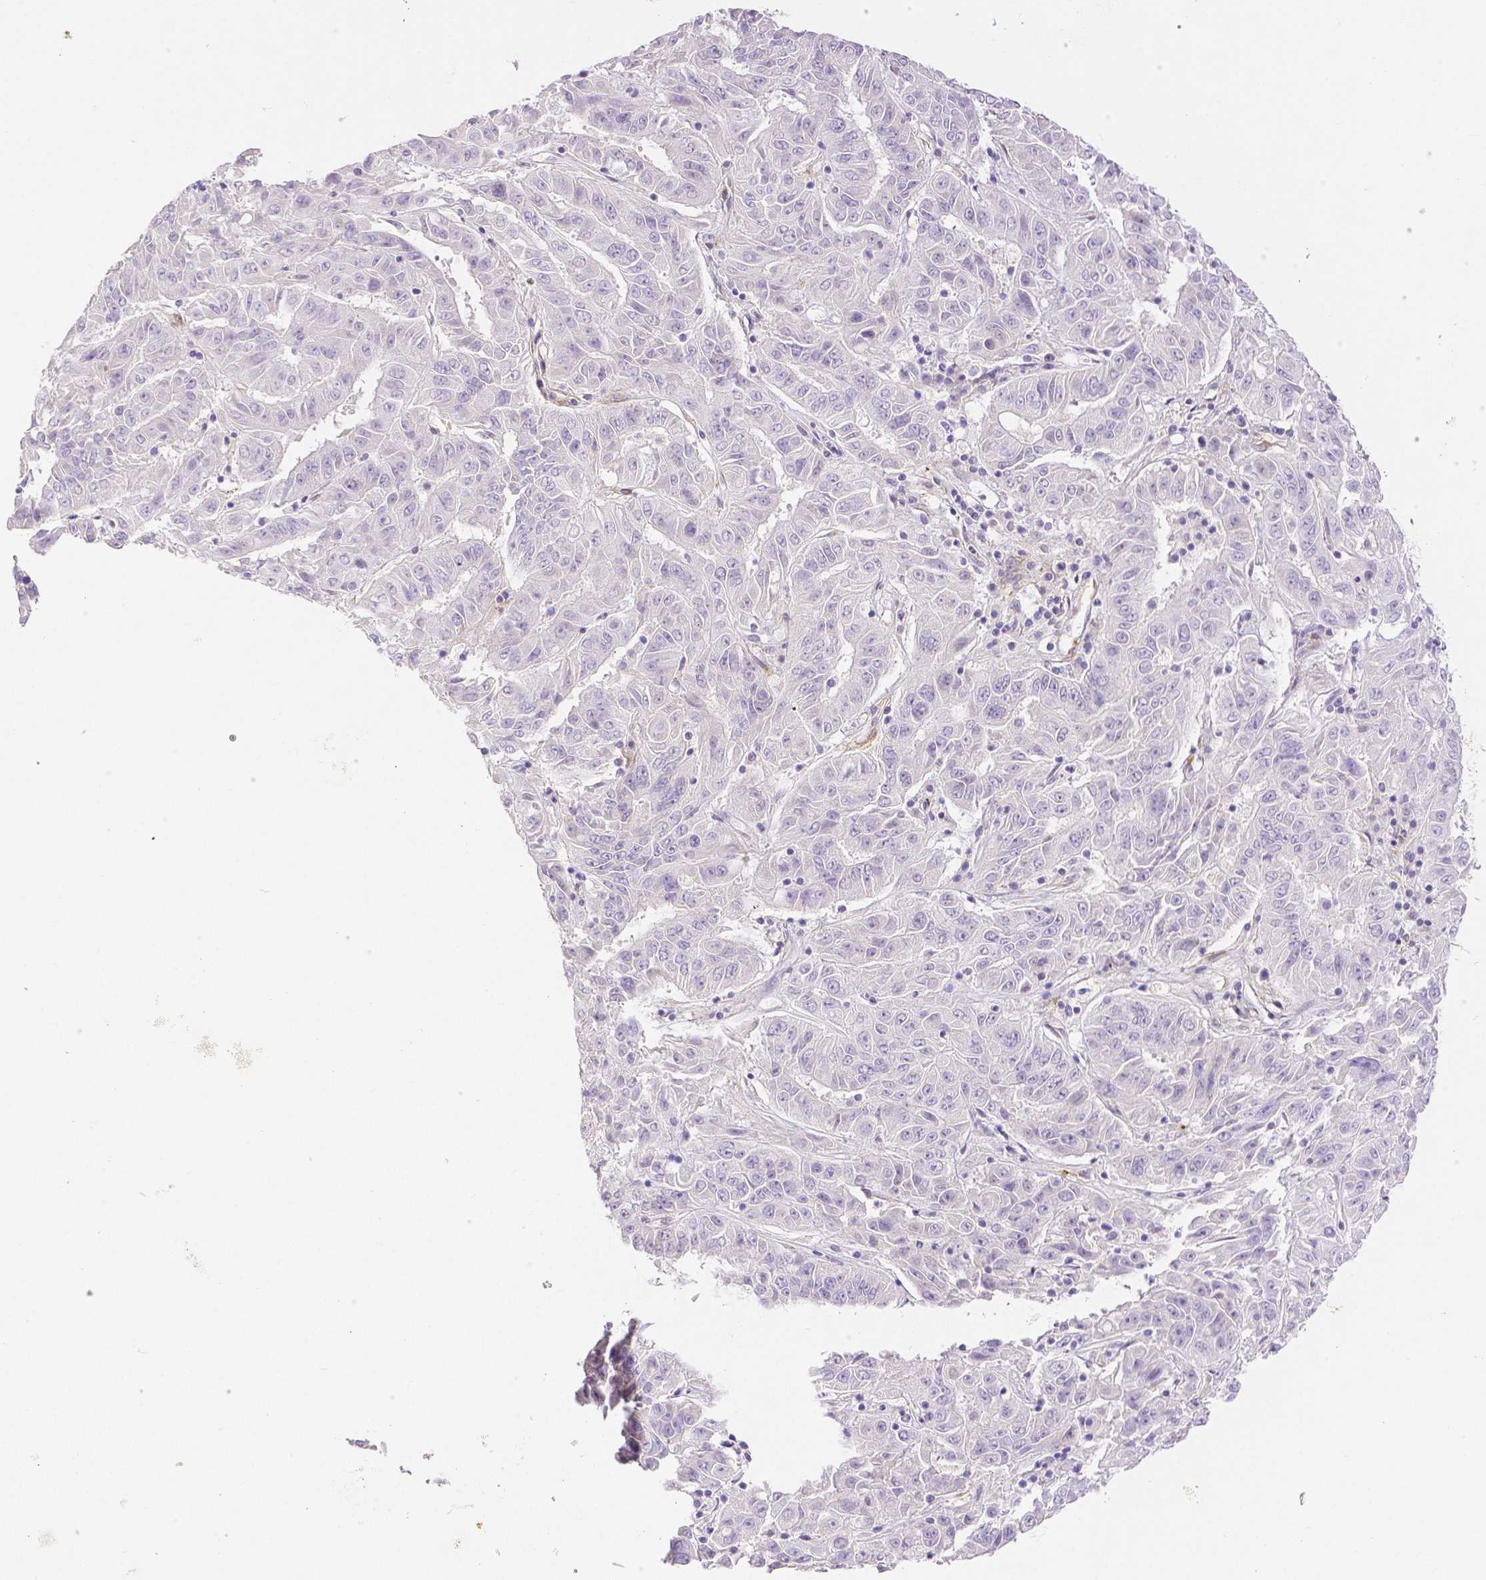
{"staining": {"intensity": "negative", "quantity": "none", "location": "none"}, "tissue": "pancreatic cancer", "cell_type": "Tumor cells", "image_type": "cancer", "snomed": [{"axis": "morphology", "description": "Adenocarcinoma, NOS"}, {"axis": "topography", "description": "Pancreas"}], "caption": "Immunohistochemical staining of human pancreatic adenocarcinoma reveals no significant staining in tumor cells.", "gene": "THY1", "patient": {"sex": "male", "age": 63}}